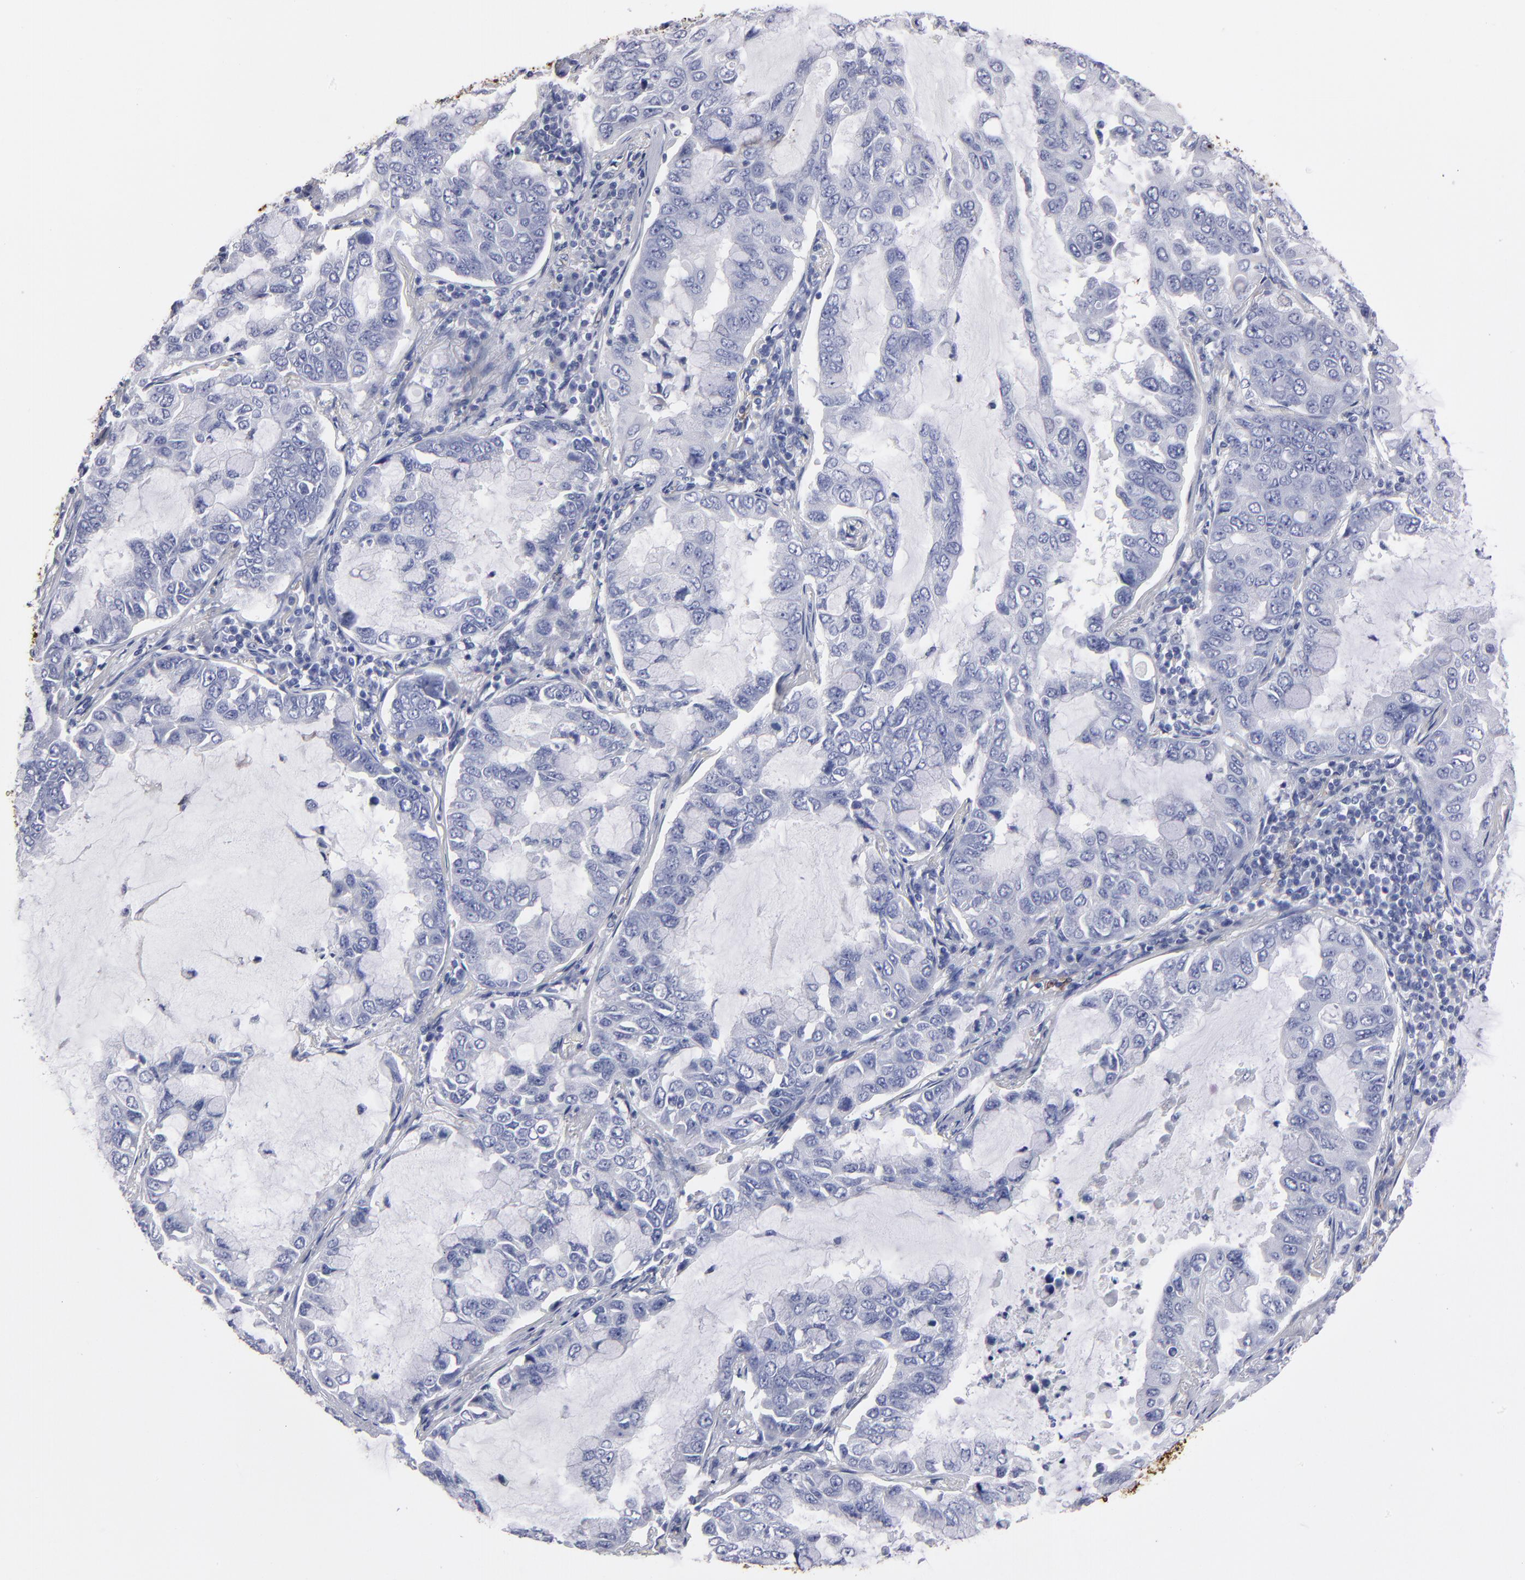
{"staining": {"intensity": "negative", "quantity": "none", "location": "none"}, "tissue": "lung cancer", "cell_type": "Tumor cells", "image_type": "cancer", "snomed": [{"axis": "morphology", "description": "Adenocarcinoma, NOS"}, {"axis": "topography", "description": "Lung"}], "caption": "Immunohistochemistry histopathology image of lung adenocarcinoma stained for a protein (brown), which shows no positivity in tumor cells. (Immunohistochemistry (ihc), brightfield microscopy, high magnification).", "gene": "FABP4", "patient": {"sex": "male", "age": 64}}